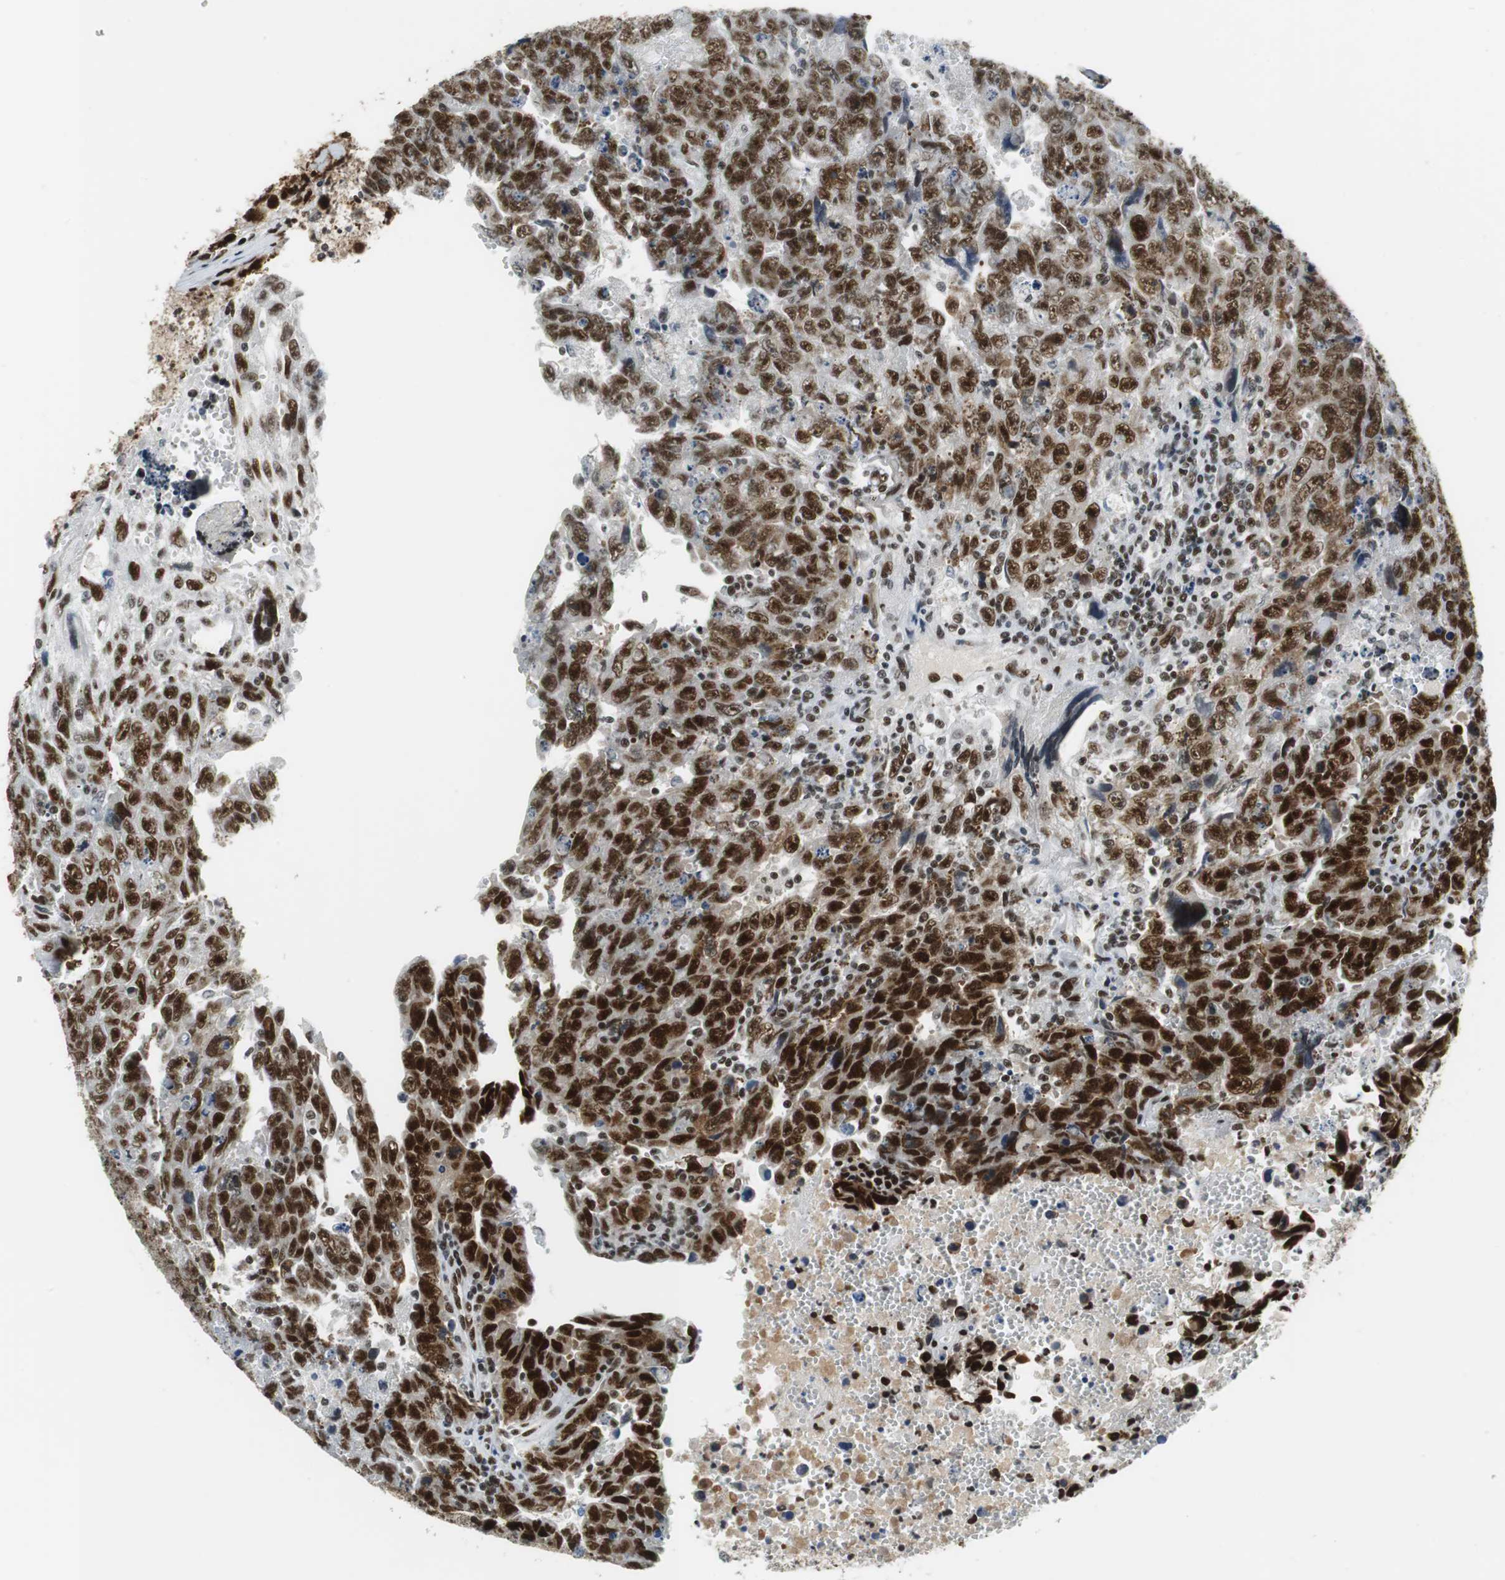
{"staining": {"intensity": "strong", "quantity": ">75%", "location": "cytoplasmic/membranous,nuclear"}, "tissue": "testis cancer", "cell_type": "Tumor cells", "image_type": "cancer", "snomed": [{"axis": "morphology", "description": "Carcinoma, Embryonal, NOS"}, {"axis": "topography", "description": "Testis"}], "caption": "Approximately >75% of tumor cells in human embryonal carcinoma (testis) demonstrate strong cytoplasmic/membranous and nuclear protein expression as visualized by brown immunohistochemical staining.", "gene": "PRKDC", "patient": {"sex": "male", "age": 28}}